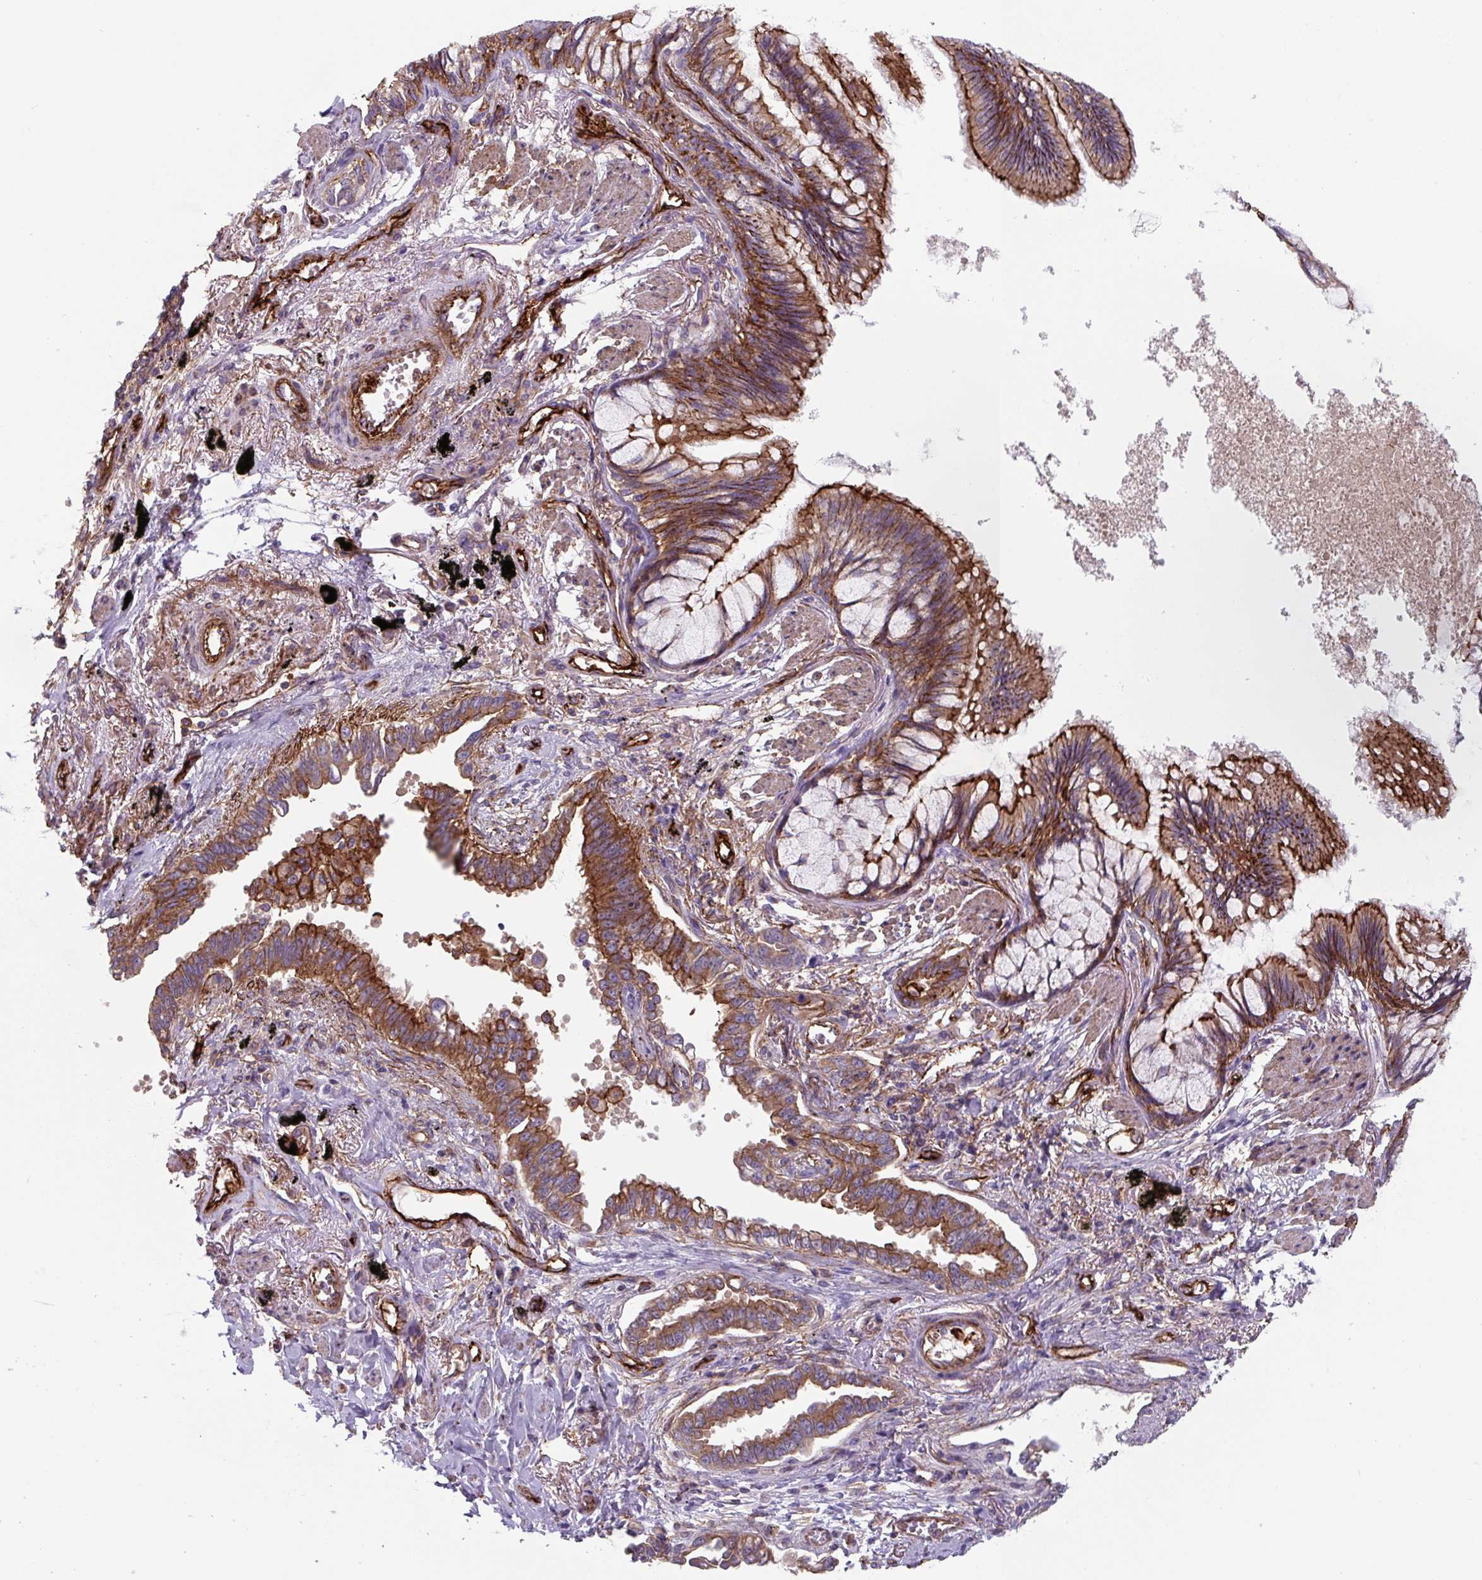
{"staining": {"intensity": "moderate", "quantity": ">75%", "location": "cytoplasmic/membranous"}, "tissue": "lung cancer", "cell_type": "Tumor cells", "image_type": "cancer", "snomed": [{"axis": "morphology", "description": "Adenocarcinoma, NOS"}, {"axis": "topography", "description": "Lung"}], "caption": "This is an image of immunohistochemistry staining of lung cancer, which shows moderate positivity in the cytoplasmic/membranous of tumor cells.", "gene": "DHFR2", "patient": {"sex": "male", "age": 67}}